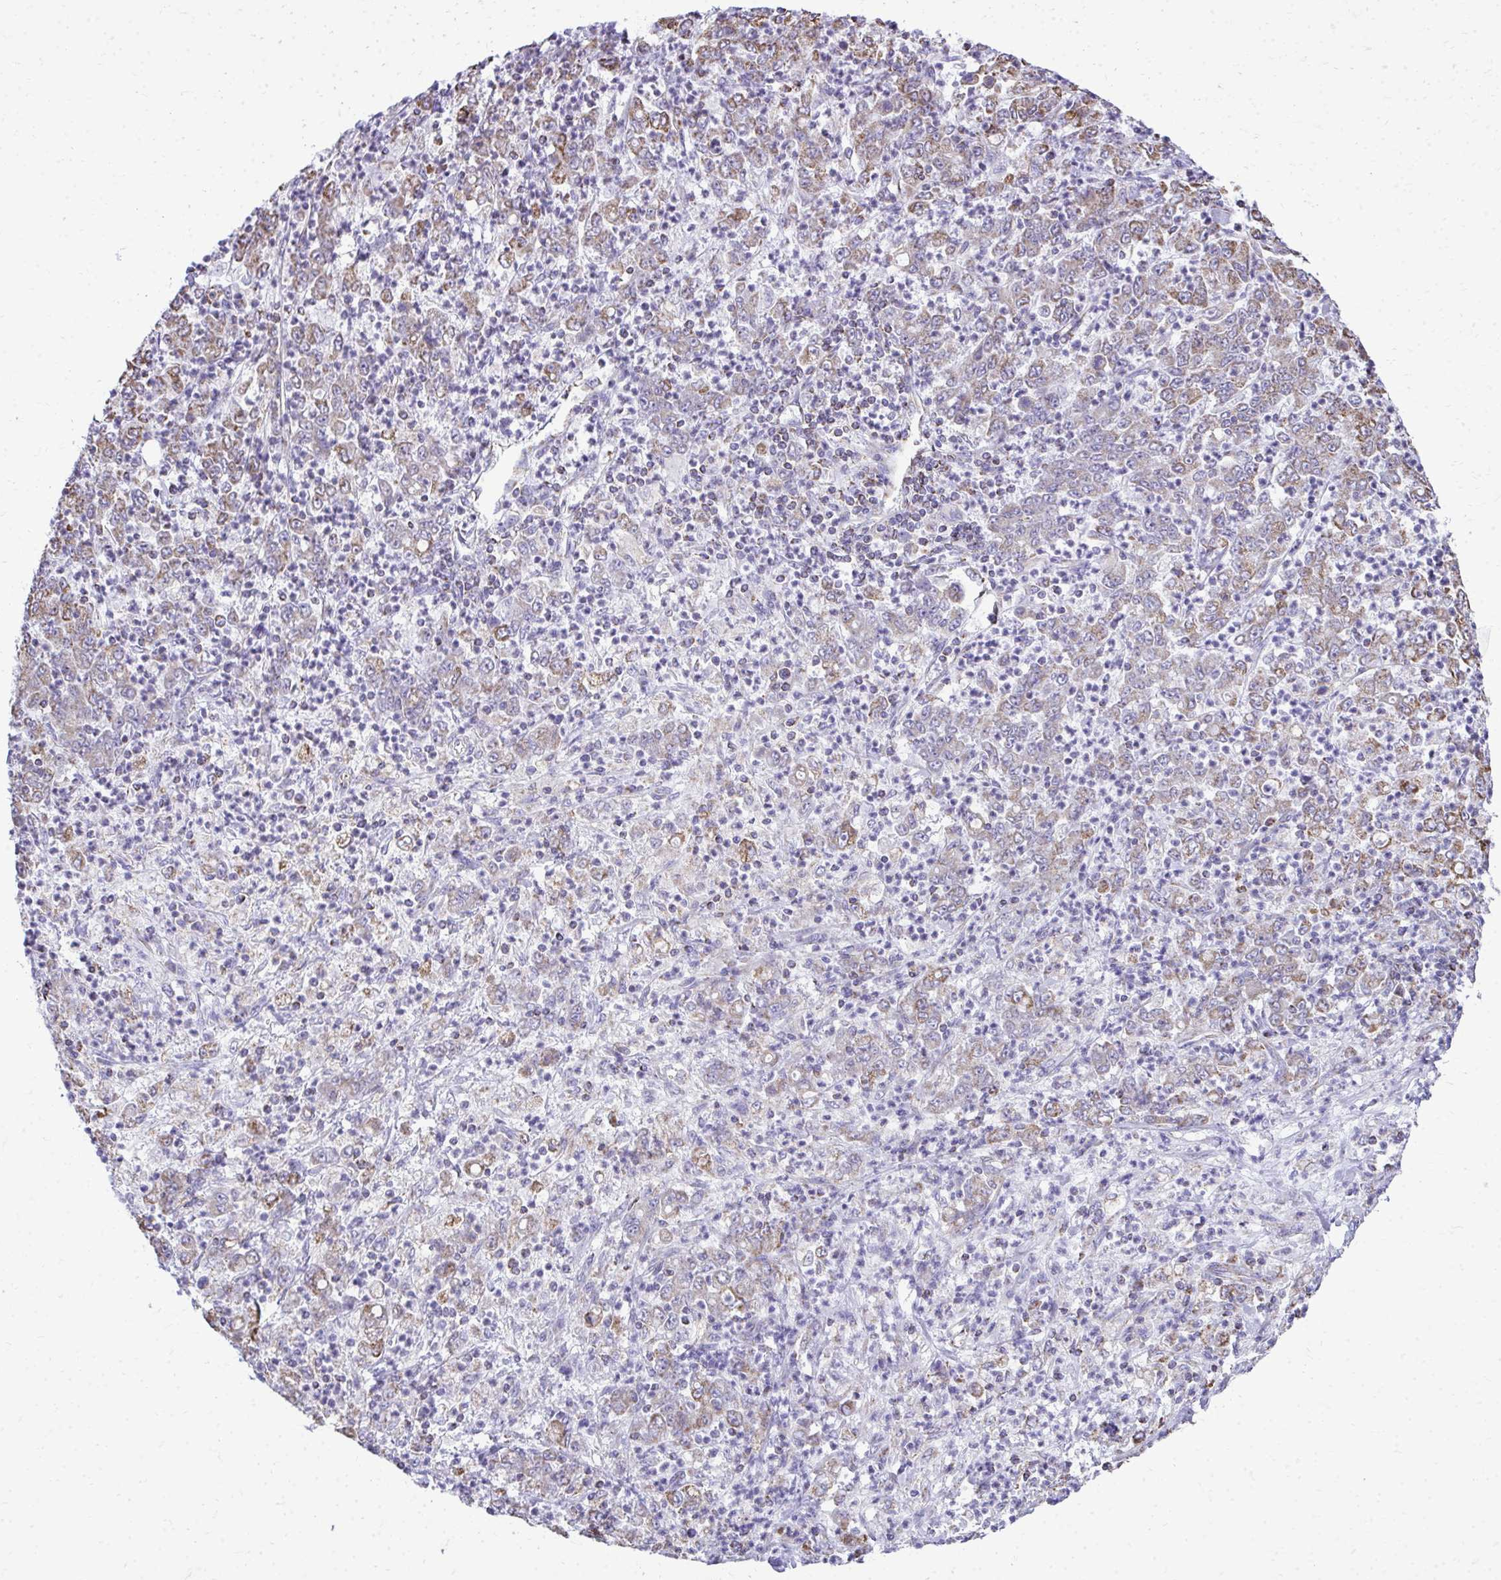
{"staining": {"intensity": "weak", "quantity": "25%-75%", "location": "cytoplasmic/membranous"}, "tissue": "stomach cancer", "cell_type": "Tumor cells", "image_type": "cancer", "snomed": [{"axis": "morphology", "description": "Adenocarcinoma, NOS"}, {"axis": "topography", "description": "Stomach, lower"}], "caption": "A low amount of weak cytoplasmic/membranous expression is appreciated in approximately 25%-75% of tumor cells in stomach adenocarcinoma tissue.", "gene": "MPZL2", "patient": {"sex": "female", "age": 71}}